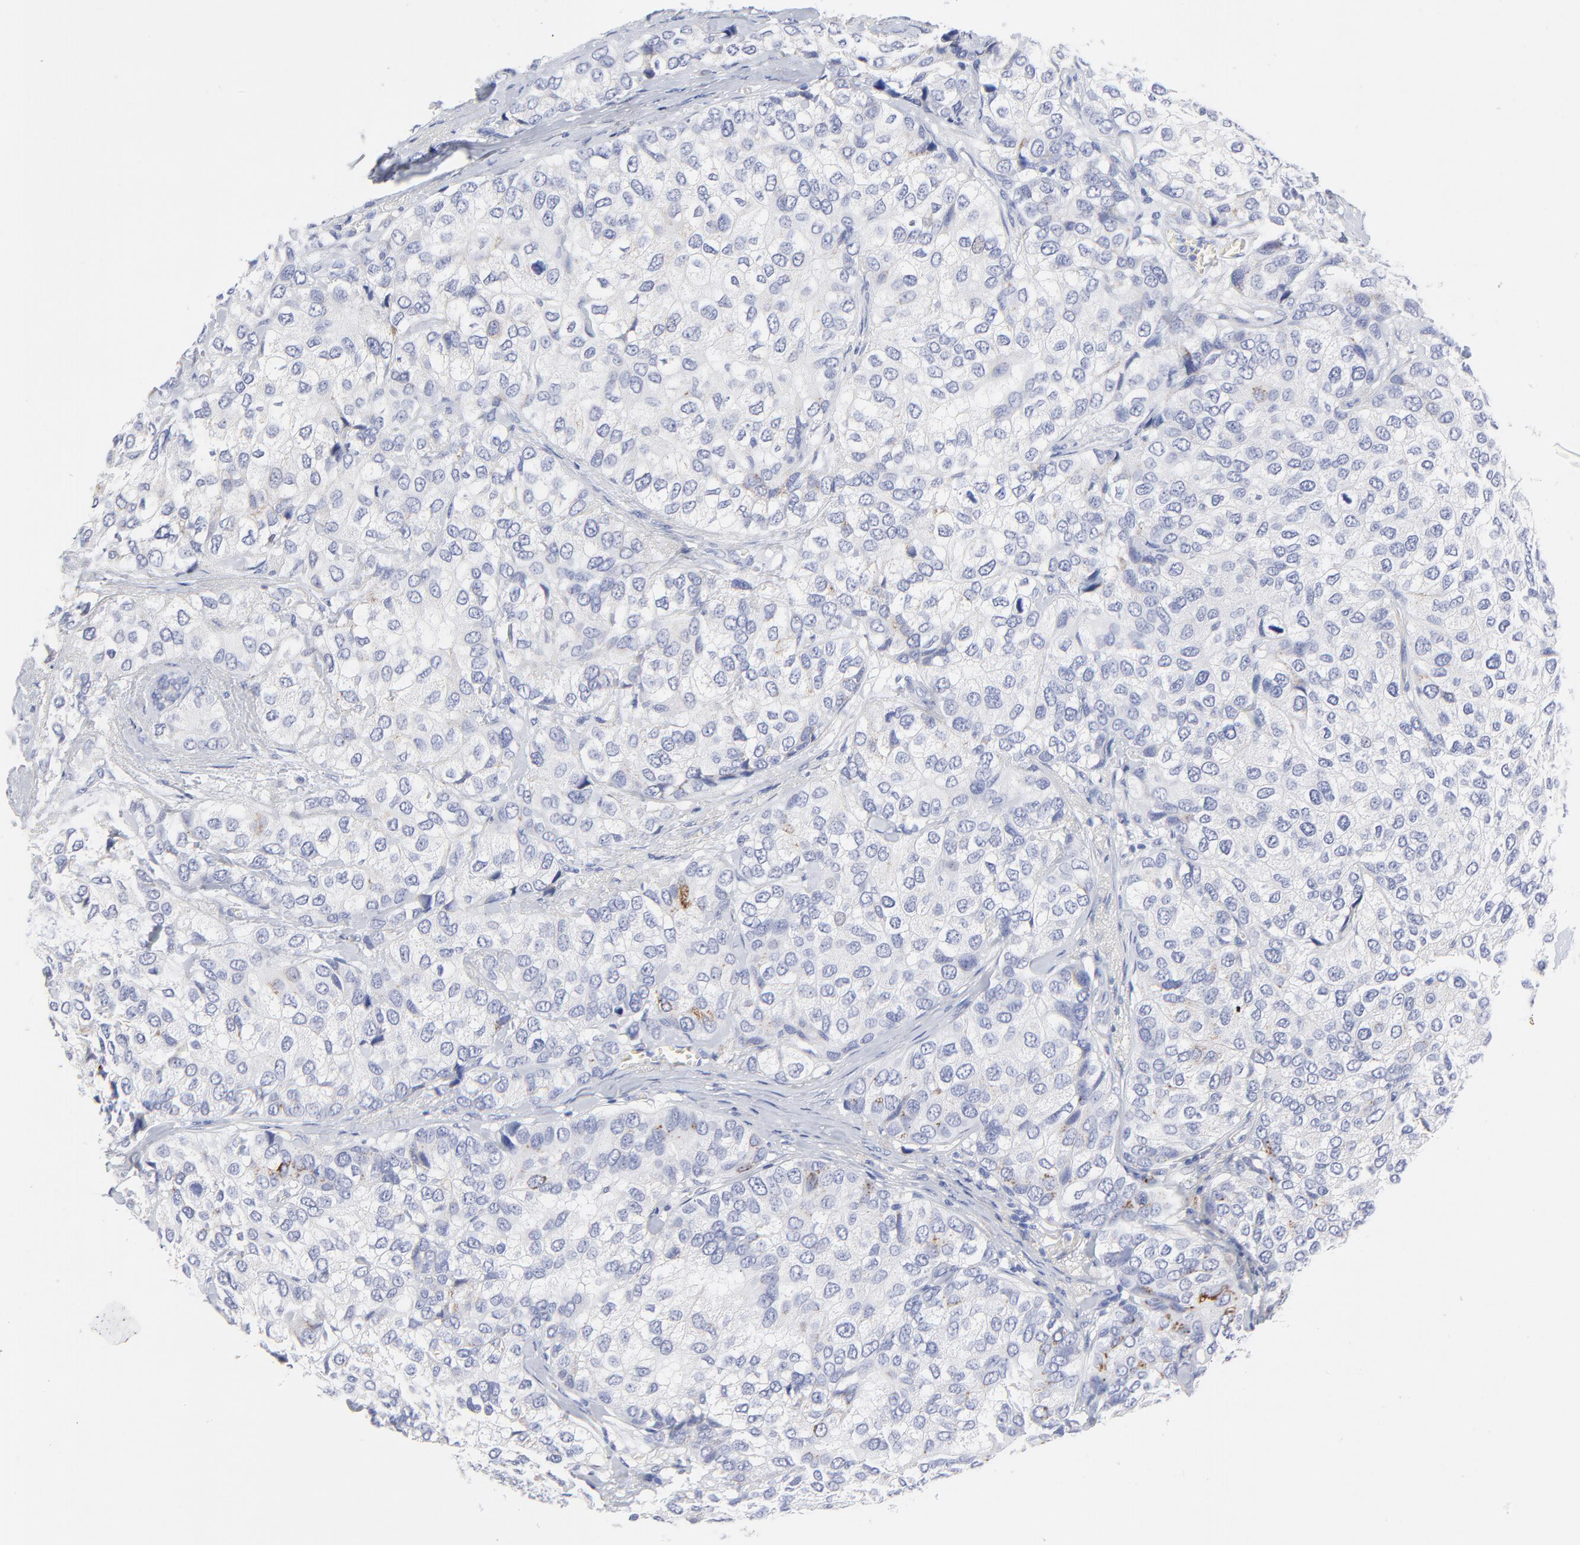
{"staining": {"intensity": "moderate", "quantity": "<25%", "location": "cytoplasmic/membranous"}, "tissue": "breast cancer", "cell_type": "Tumor cells", "image_type": "cancer", "snomed": [{"axis": "morphology", "description": "Duct carcinoma"}, {"axis": "topography", "description": "Breast"}], "caption": "IHC of breast cancer exhibits low levels of moderate cytoplasmic/membranous positivity in about <25% of tumor cells. (DAB (3,3'-diaminobenzidine) IHC, brown staining for protein, blue staining for nuclei).", "gene": "DUSP9", "patient": {"sex": "female", "age": 68}}